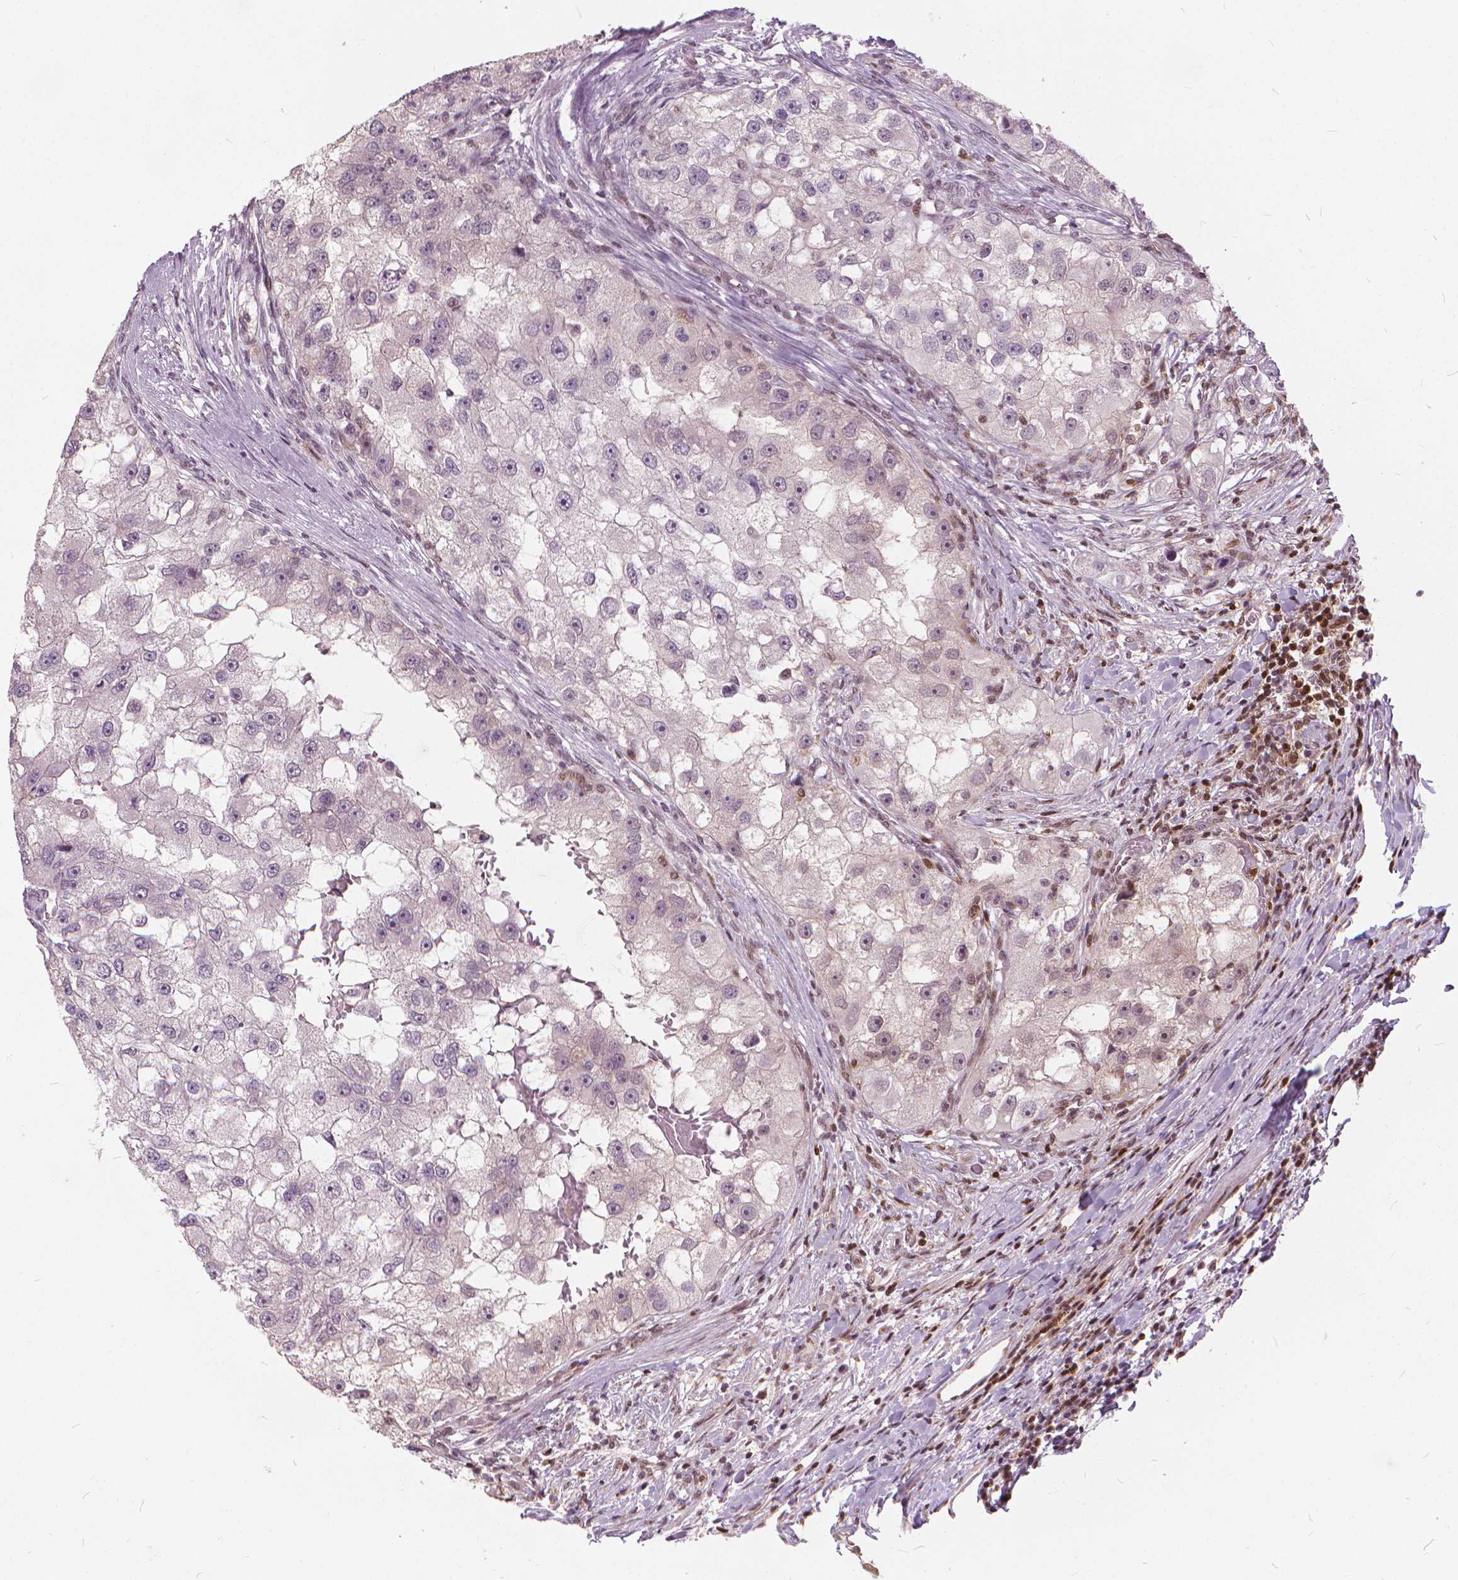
{"staining": {"intensity": "negative", "quantity": "none", "location": "none"}, "tissue": "renal cancer", "cell_type": "Tumor cells", "image_type": "cancer", "snomed": [{"axis": "morphology", "description": "Adenocarcinoma, NOS"}, {"axis": "topography", "description": "Kidney"}], "caption": "IHC image of neoplastic tissue: renal cancer stained with DAB (3,3'-diaminobenzidine) shows no significant protein expression in tumor cells.", "gene": "STAT5B", "patient": {"sex": "male", "age": 63}}